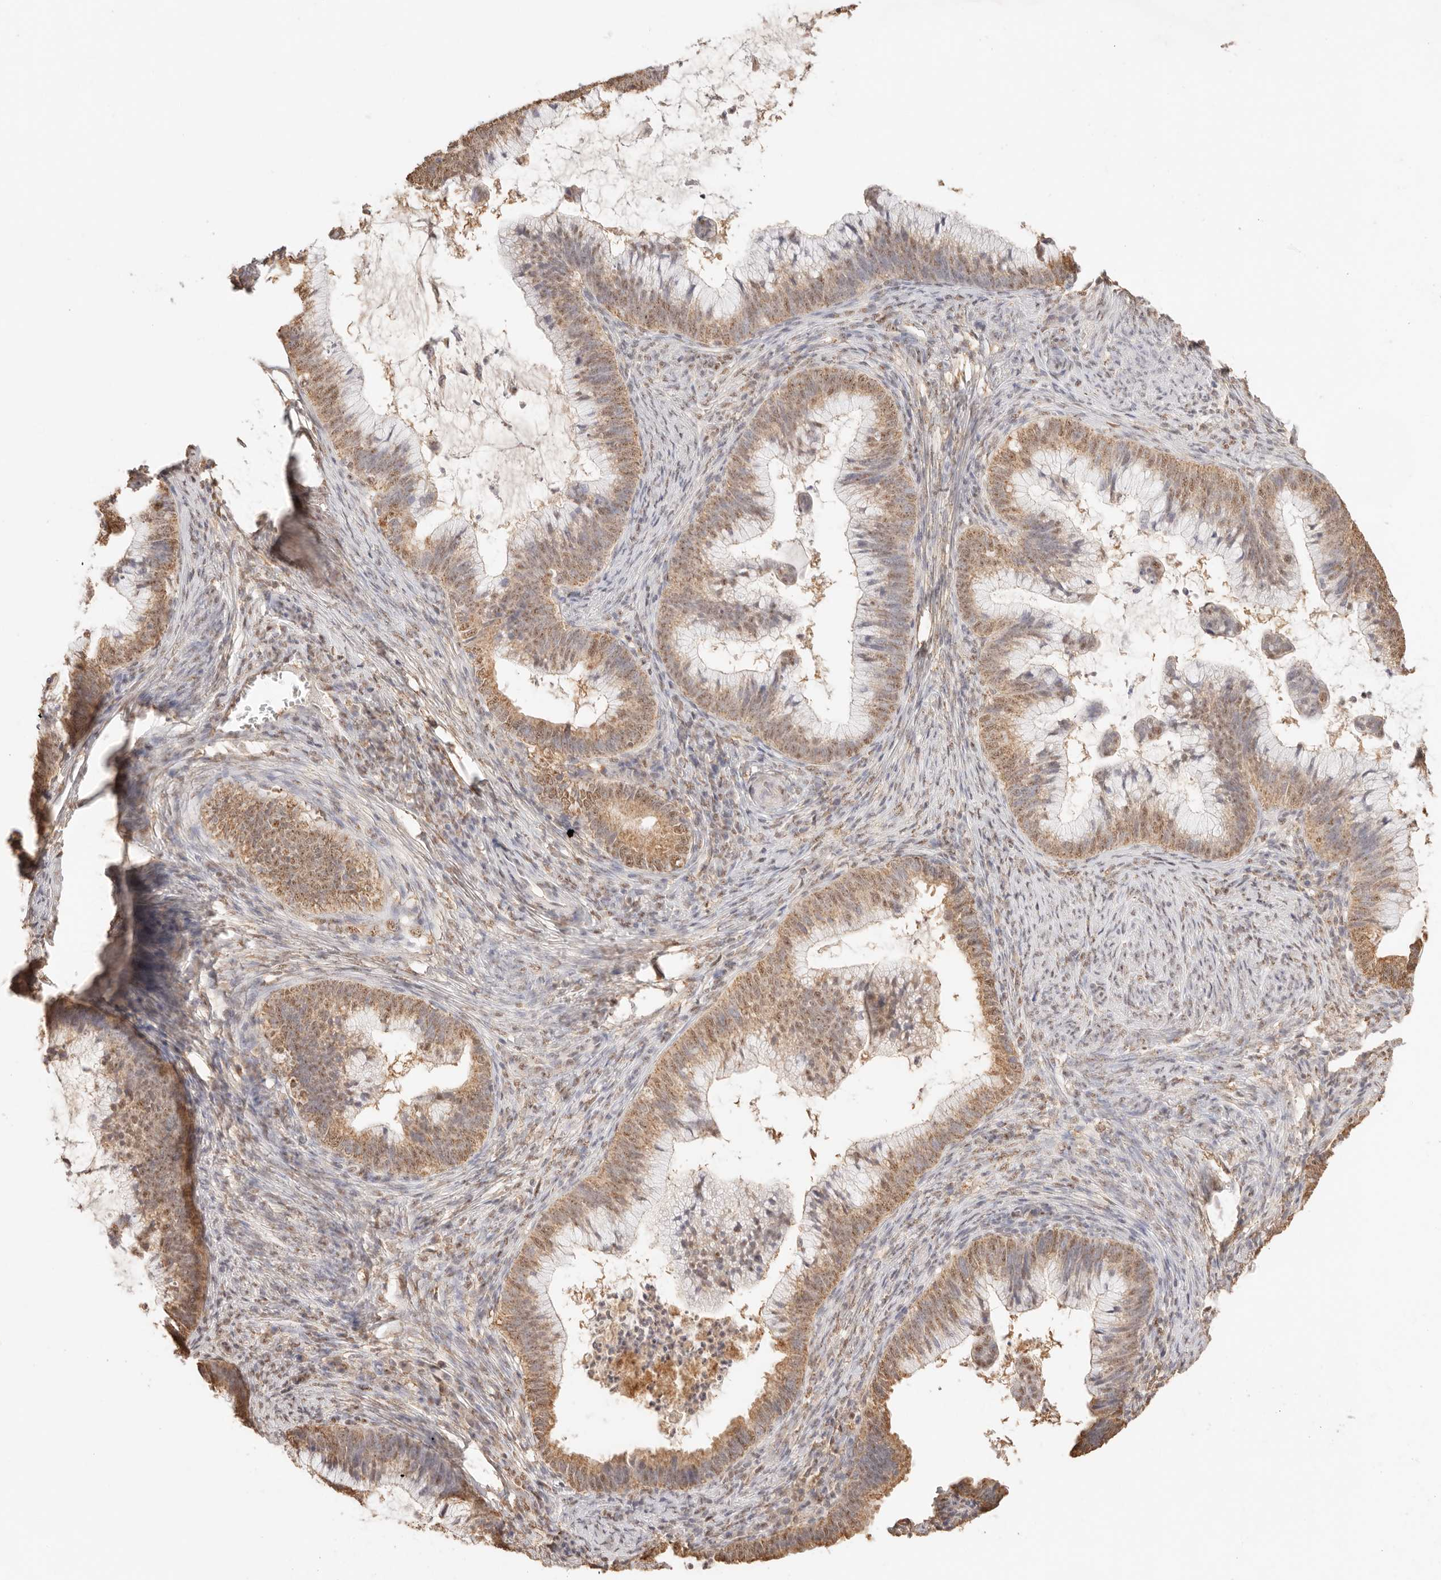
{"staining": {"intensity": "moderate", "quantity": ">75%", "location": "cytoplasmic/membranous,nuclear"}, "tissue": "cervical cancer", "cell_type": "Tumor cells", "image_type": "cancer", "snomed": [{"axis": "morphology", "description": "Adenocarcinoma, NOS"}, {"axis": "topography", "description": "Cervix"}], "caption": "The immunohistochemical stain labels moderate cytoplasmic/membranous and nuclear staining in tumor cells of cervical adenocarcinoma tissue.", "gene": "IL1R2", "patient": {"sex": "female", "age": 36}}